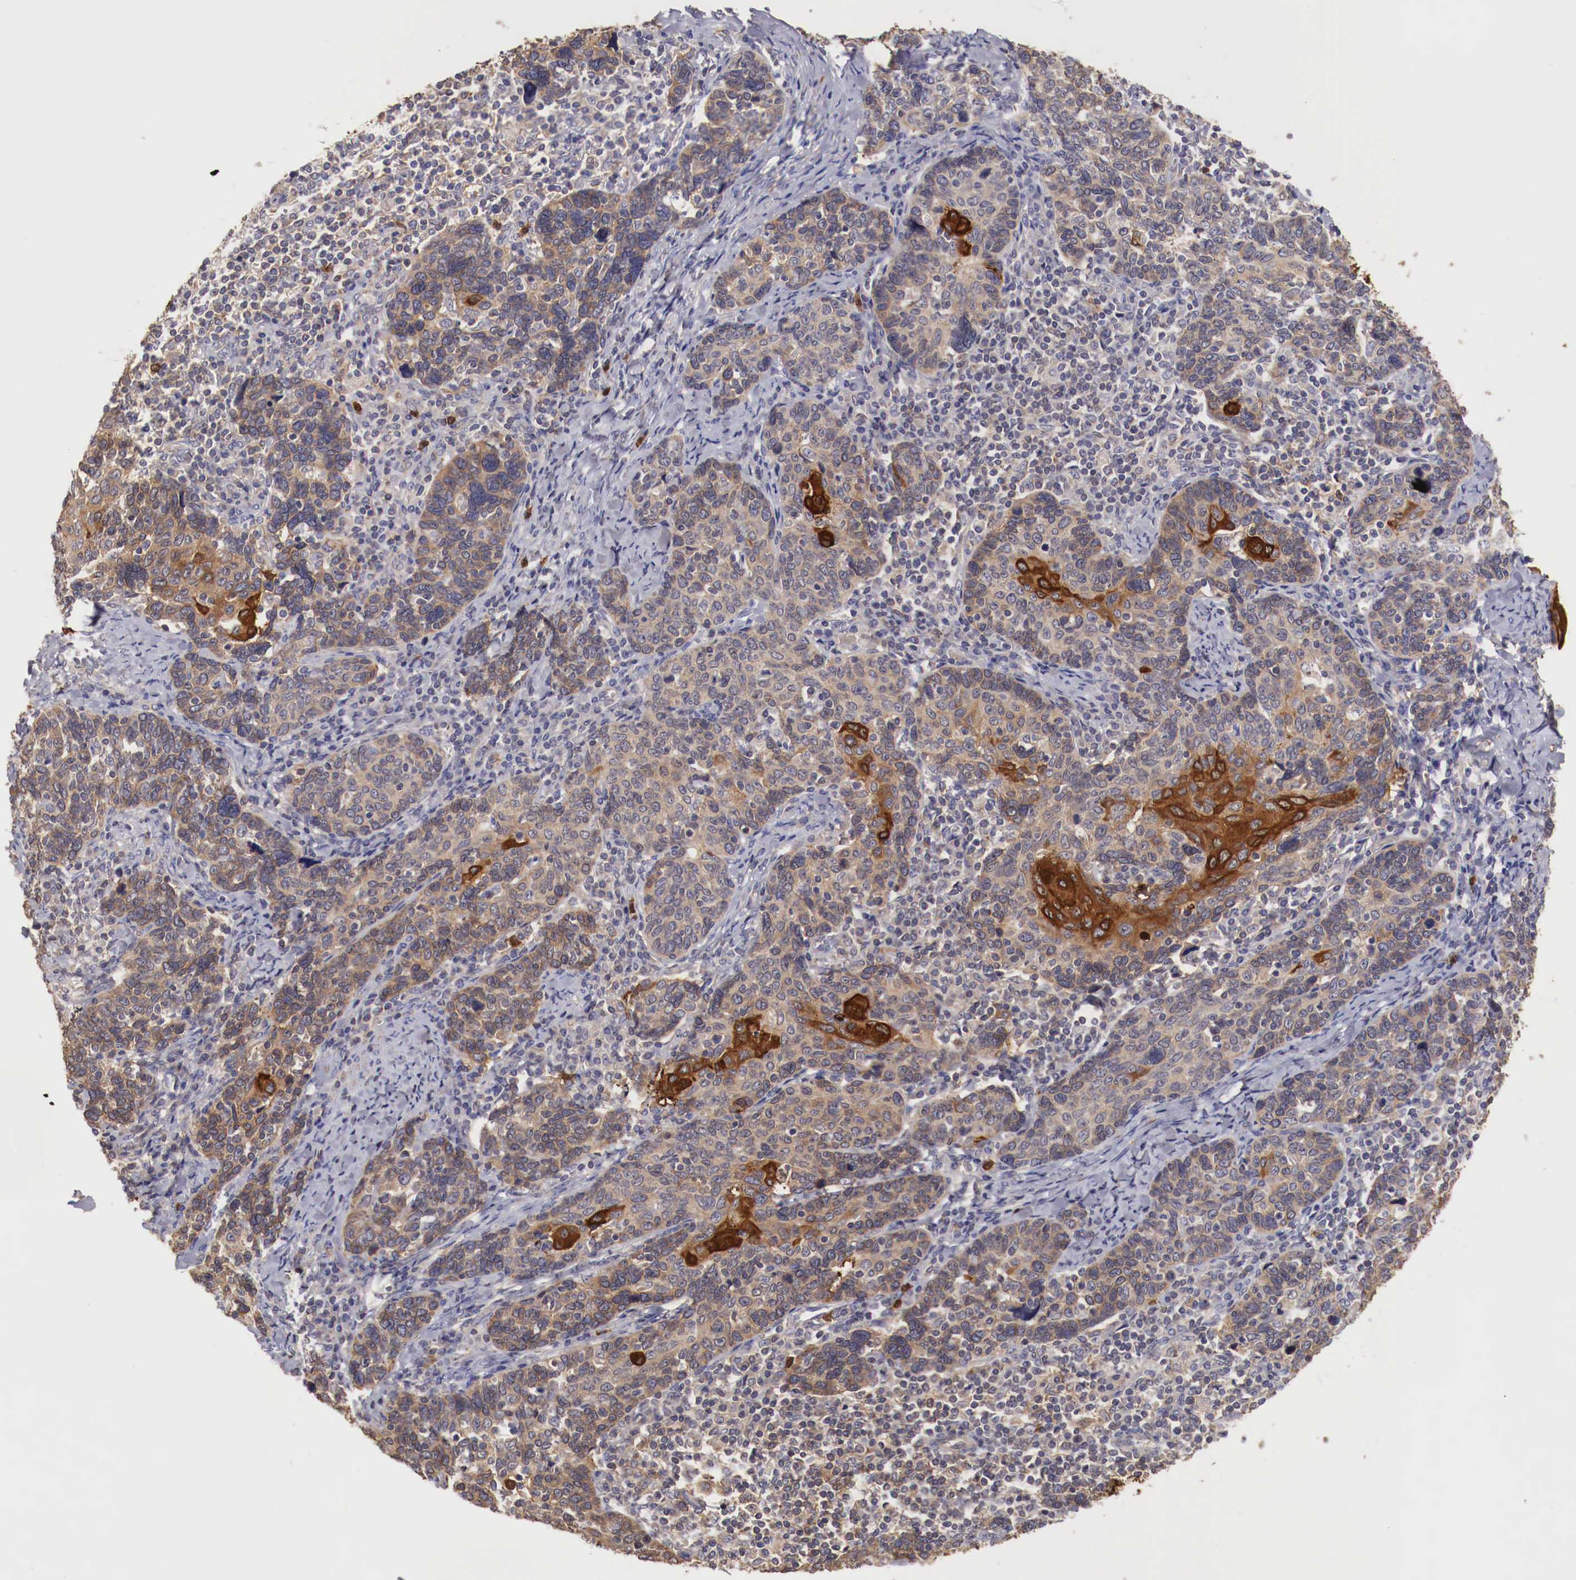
{"staining": {"intensity": "moderate", "quantity": "25%-75%", "location": "cytoplasmic/membranous"}, "tissue": "cervical cancer", "cell_type": "Tumor cells", "image_type": "cancer", "snomed": [{"axis": "morphology", "description": "Squamous cell carcinoma, NOS"}, {"axis": "topography", "description": "Cervix"}], "caption": "Immunohistochemical staining of cervical squamous cell carcinoma reveals medium levels of moderate cytoplasmic/membranous protein positivity in about 25%-75% of tumor cells.", "gene": "PITPNA", "patient": {"sex": "female", "age": 41}}